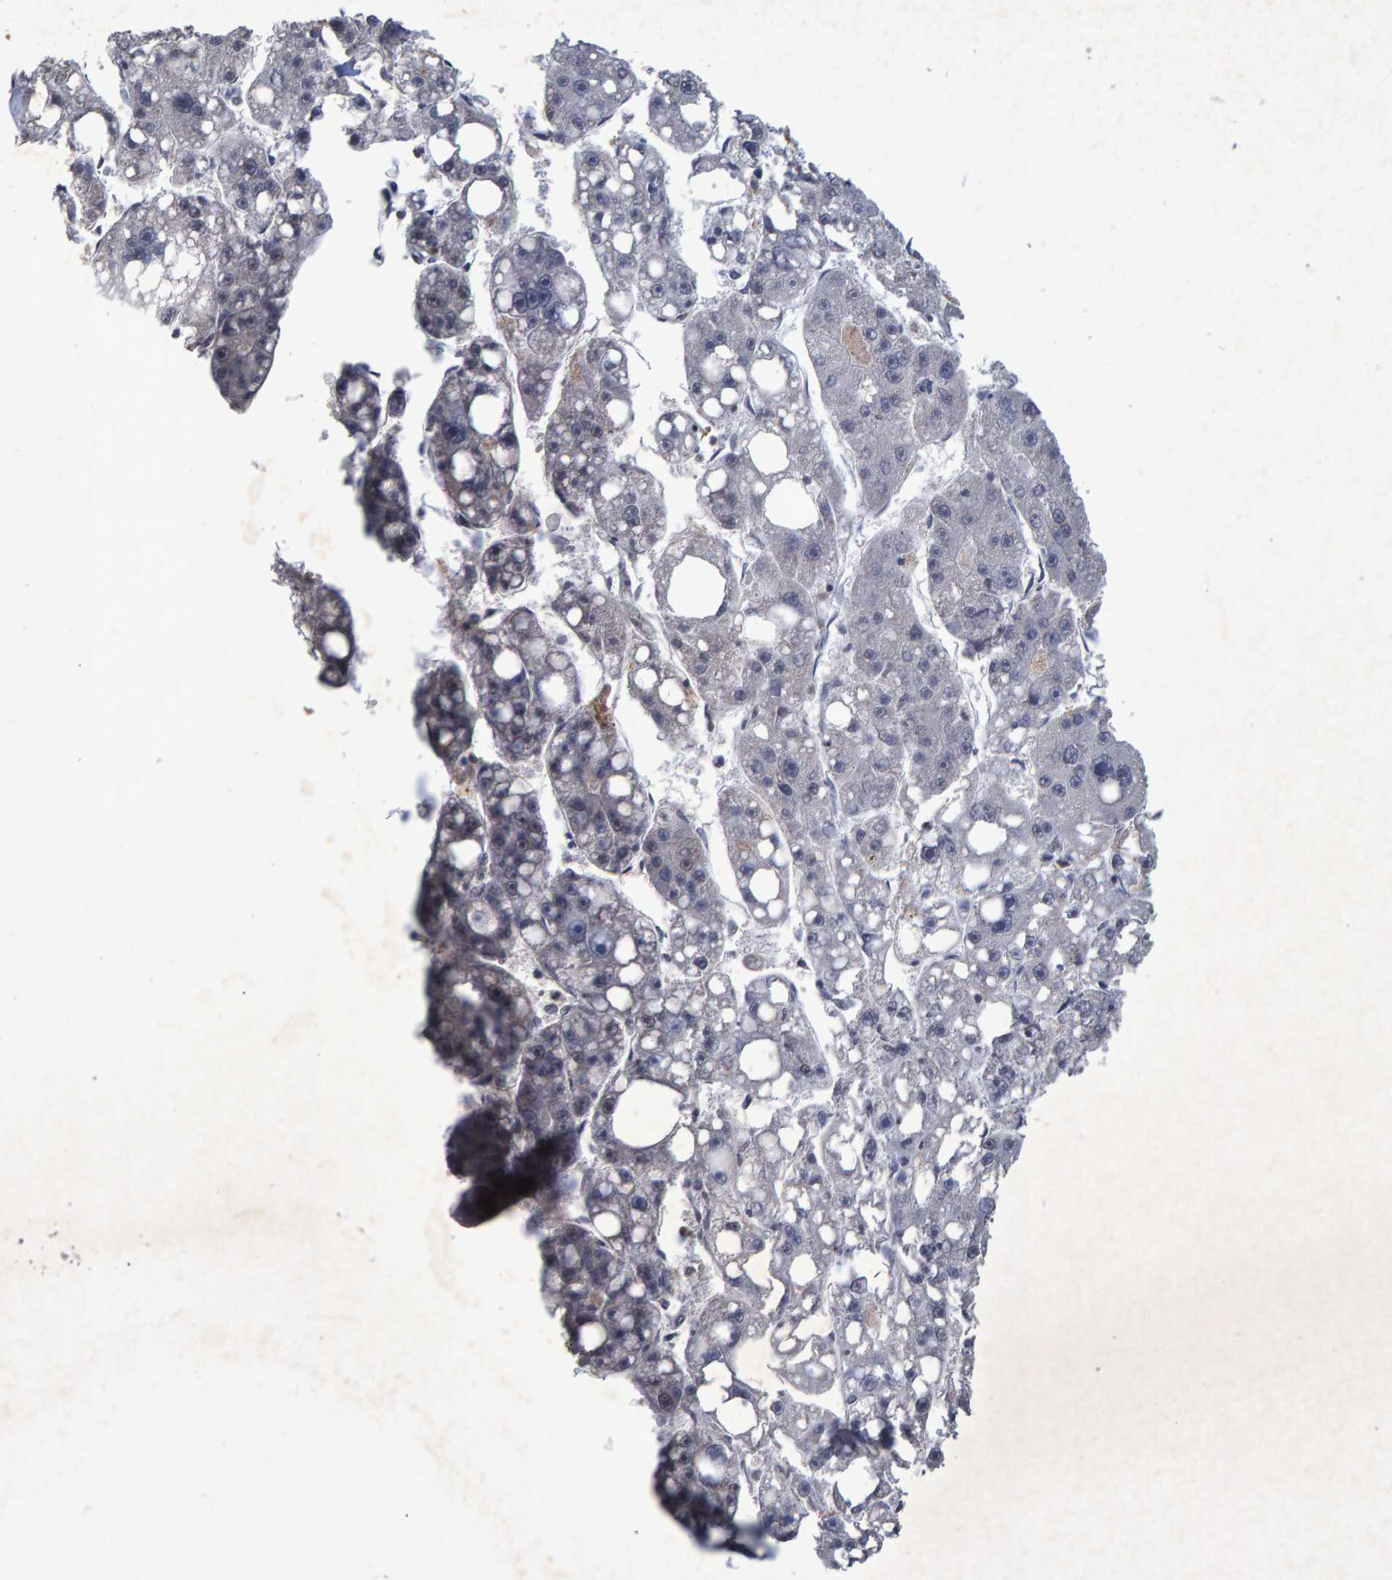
{"staining": {"intensity": "negative", "quantity": "none", "location": "none"}, "tissue": "liver cancer", "cell_type": "Tumor cells", "image_type": "cancer", "snomed": [{"axis": "morphology", "description": "Carcinoma, Hepatocellular, NOS"}, {"axis": "topography", "description": "Liver"}], "caption": "Immunohistochemistry (IHC) histopathology image of human liver hepatocellular carcinoma stained for a protein (brown), which demonstrates no positivity in tumor cells. The staining is performed using DAB brown chromogen with nuclei counter-stained in using hematoxylin.", "gene": "GALC", "patient": {"sex": "female", "age": 61}}